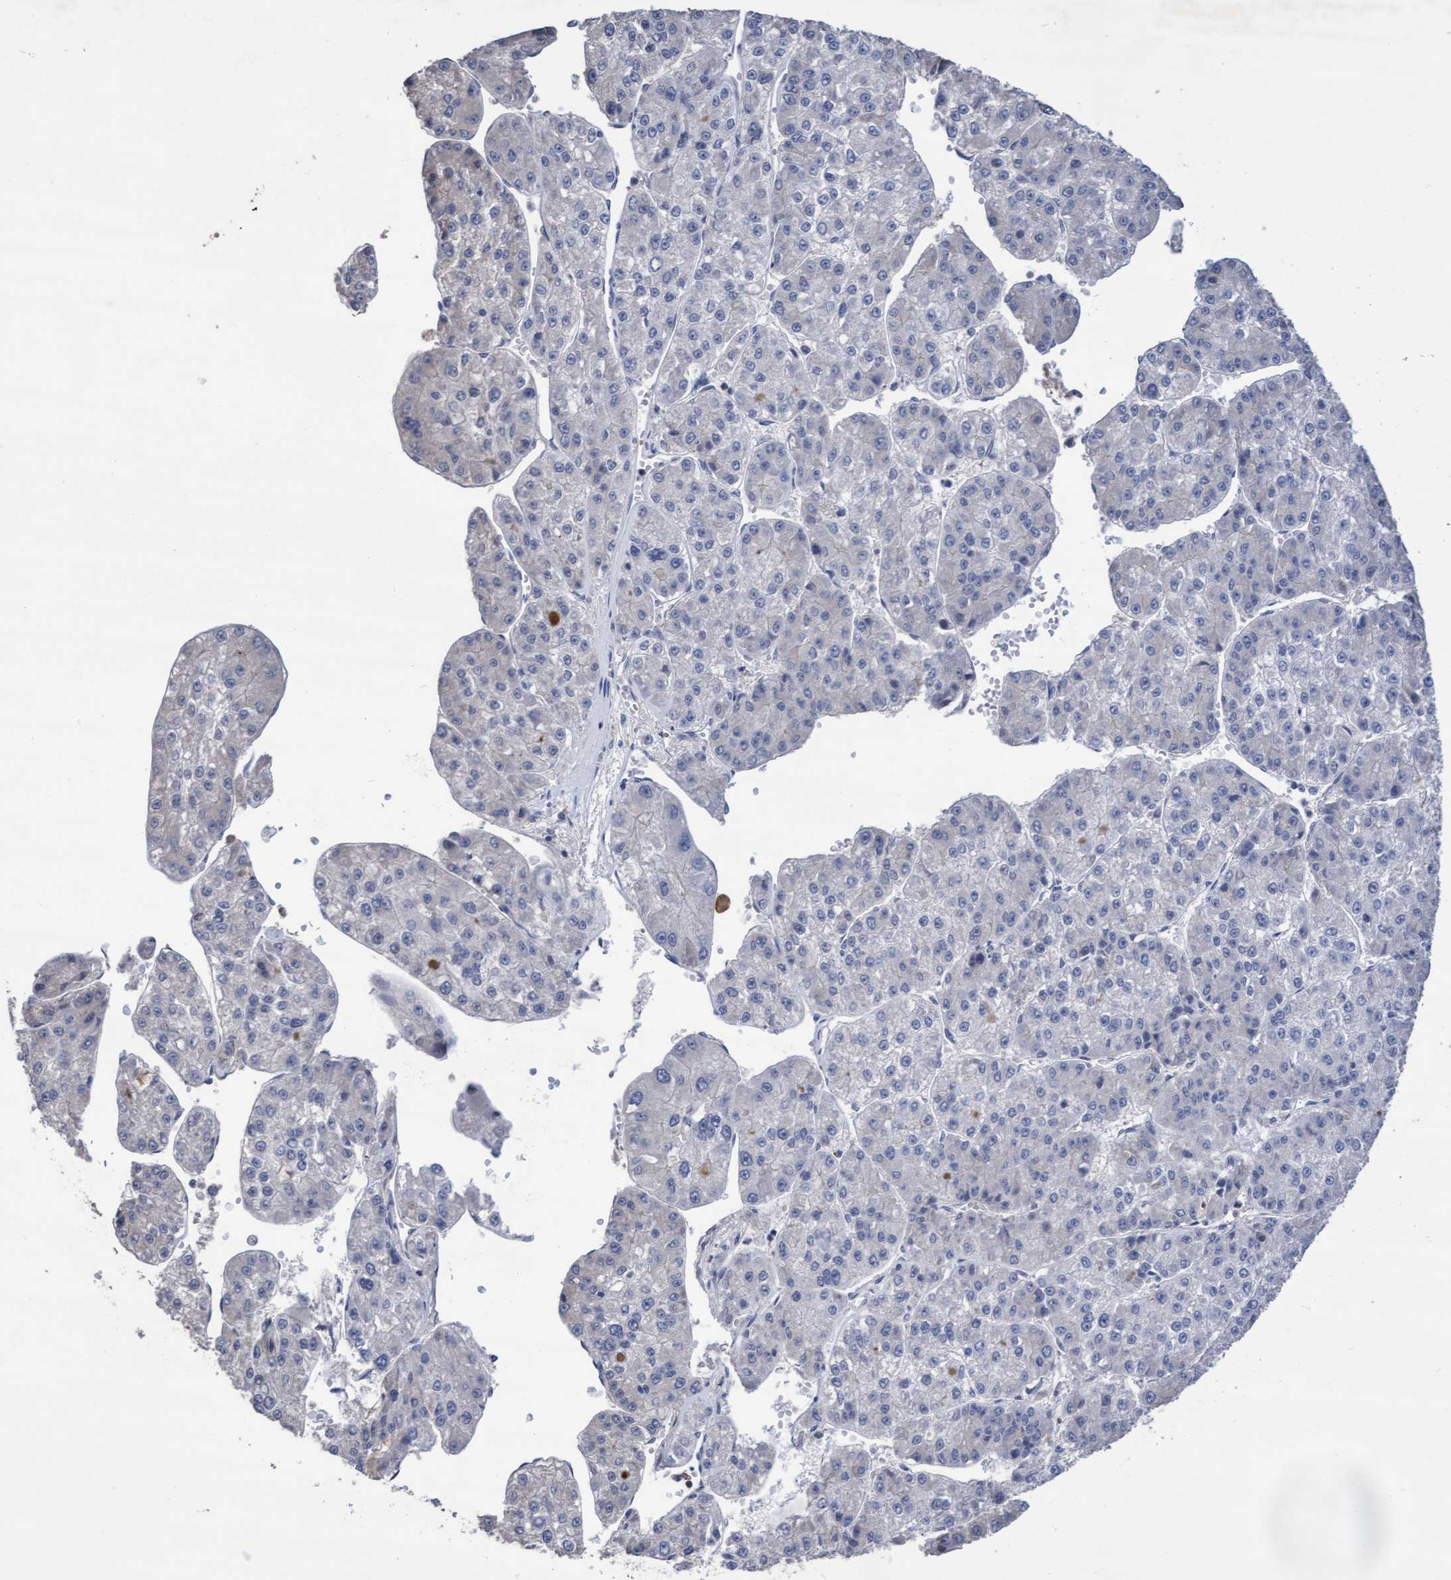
{"staining": {"intensity": "negative", "quantity": "none", "location": "none"}, "tissue": "liver cancer", "cell_type": "Tumor cells", "image_type": "cancer", "snomed": [{"axis": "morphology", "description": "Carcinoma, Hepatocellular, NOS"}, {"axis": "topography", "description": "Liver"}], "caption": "A micrograph of liver hepatocellular carcinoma stained for a protein shows no brown staining in tumor cells.", "gene": "KRT24", "patient": {"sex": "female", "age": 73}}